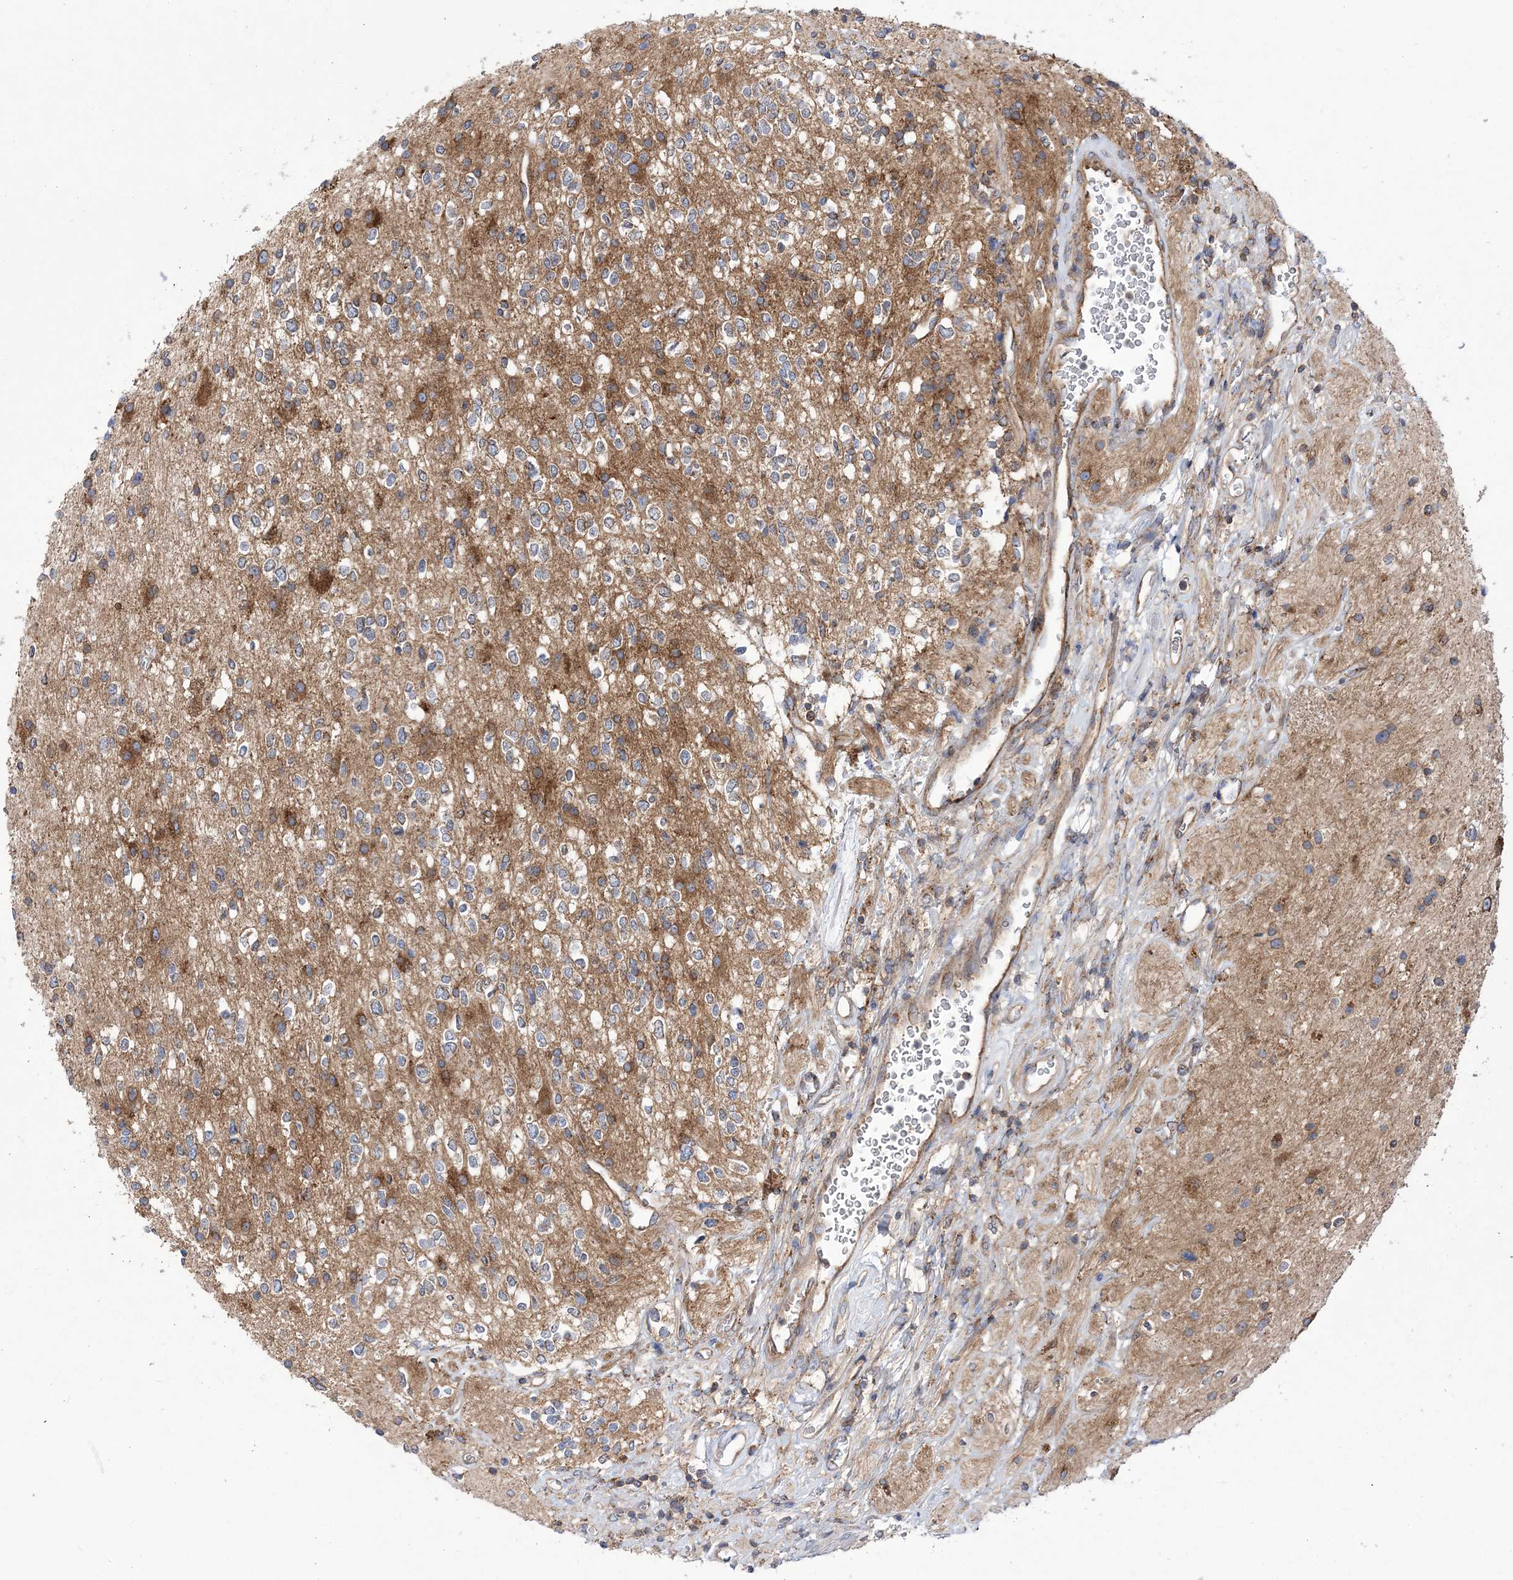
{"staining": {"intensity": "moderate", "quantity": "<25%", "location": "cytoplasmic/membranous"}, "tissue": "glioma", "cell_type": "Tumor cells", "image_type": "cancer", "snomed": [{"axis": "morphology", "description": "Glioma, malignant, High grade"}, {"axis": "topography", "description": "Brain"}], "caption": "Tumor cells reveal moderate cytoplasmic/membranous positivity in approximately <25% of cells in glioma. (DAB = brown stain, brightfield microscopy at high magnification).", "gene": "COPB2", "patient": {"sex": "male", "age": 34}}